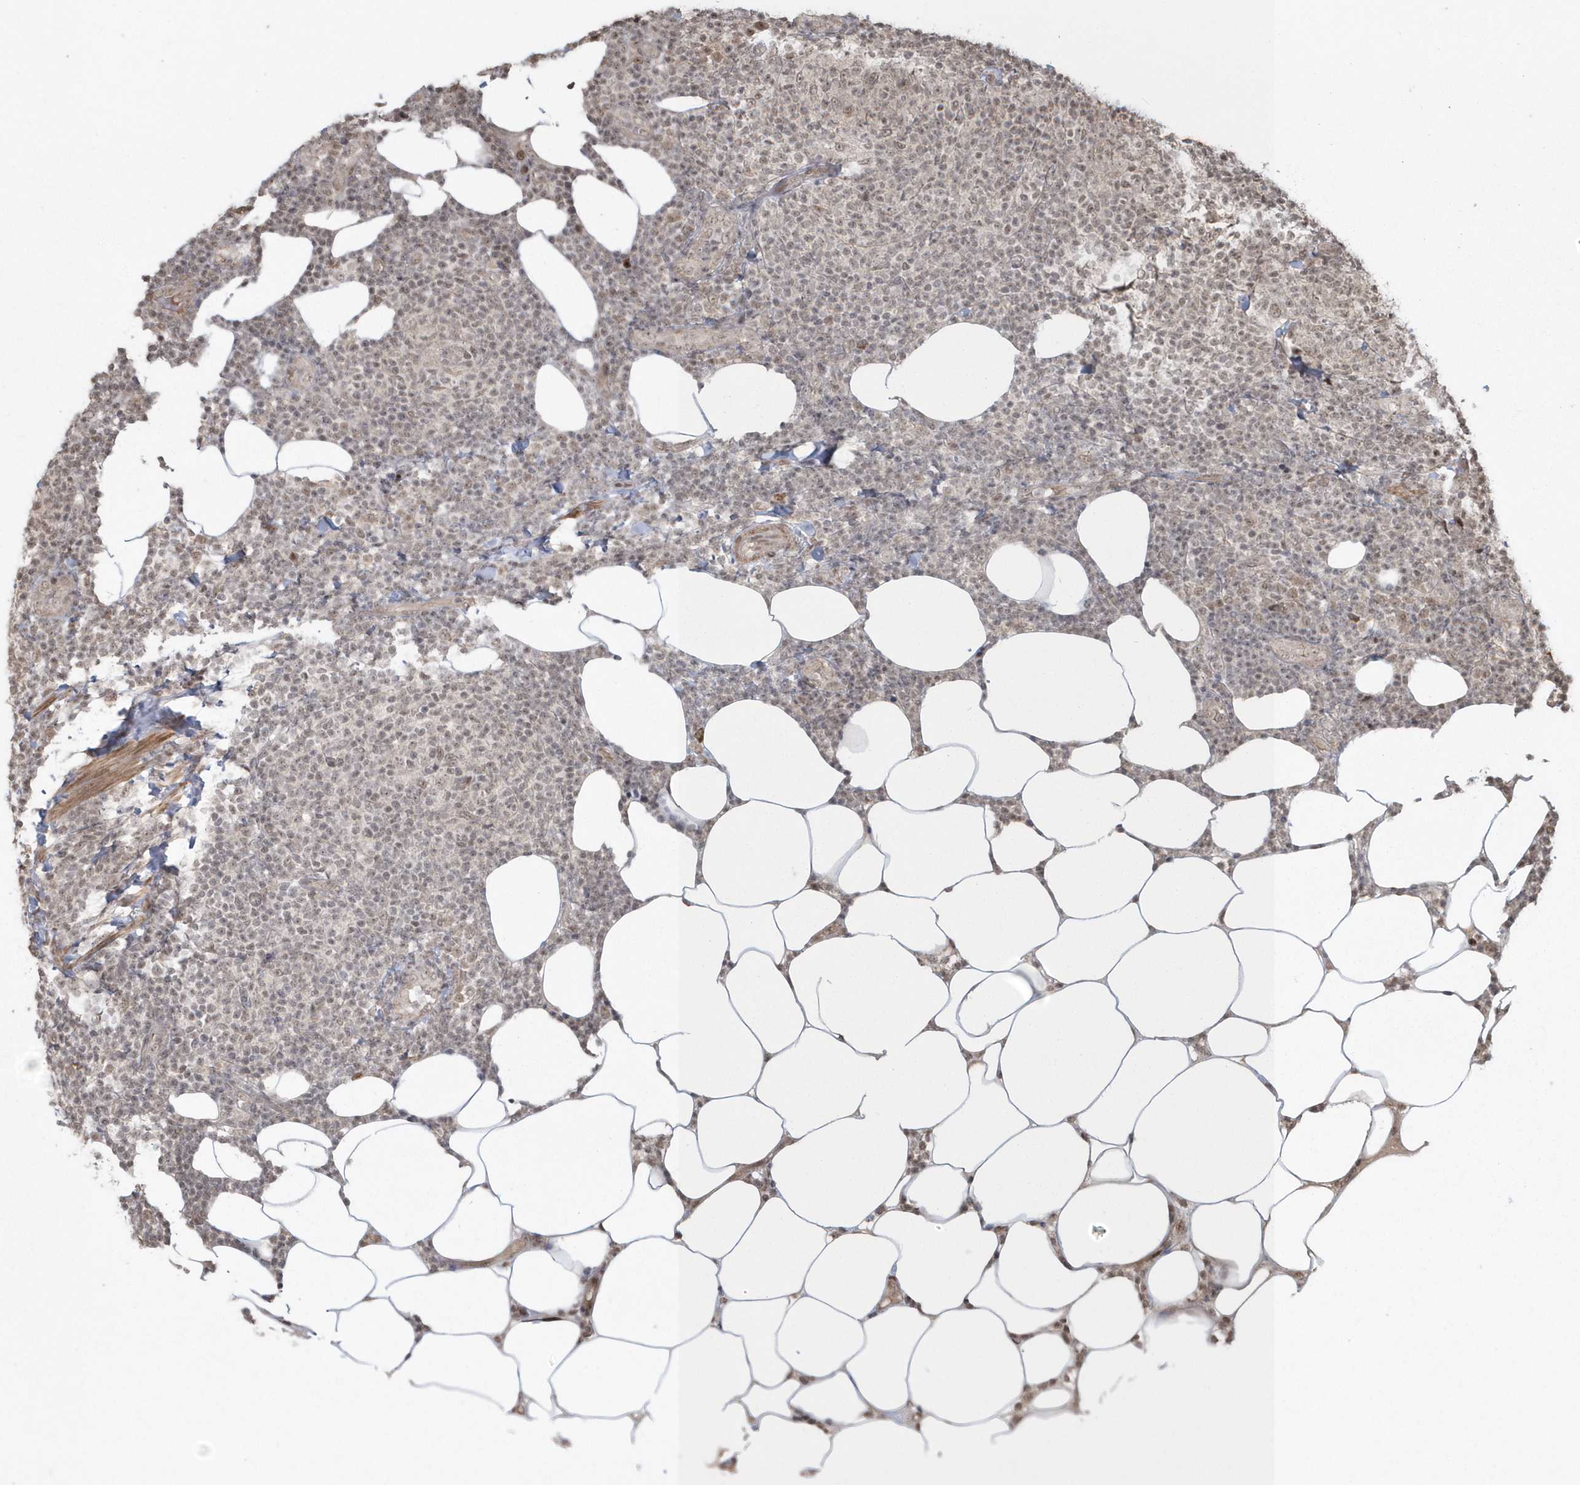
{"staining": {"intensity": "weak", "quantity": "<25%", "location": "nuclear"}, "tissue": "lymphoma", "cell_type": "Tumor cells", "image_type": "cancer", "snomed": [{"axis": "morphology", "description": "Malignant lymphoma, non-Hodgkin's type, Low grade"}, {"axis": "topography", "description": "Lymph node"}], "caption": "Tumor cells show no significant positivity in lymphoma.", "gene": "EPB41L4A", "patient": {"sex": "male", "age": 66}}